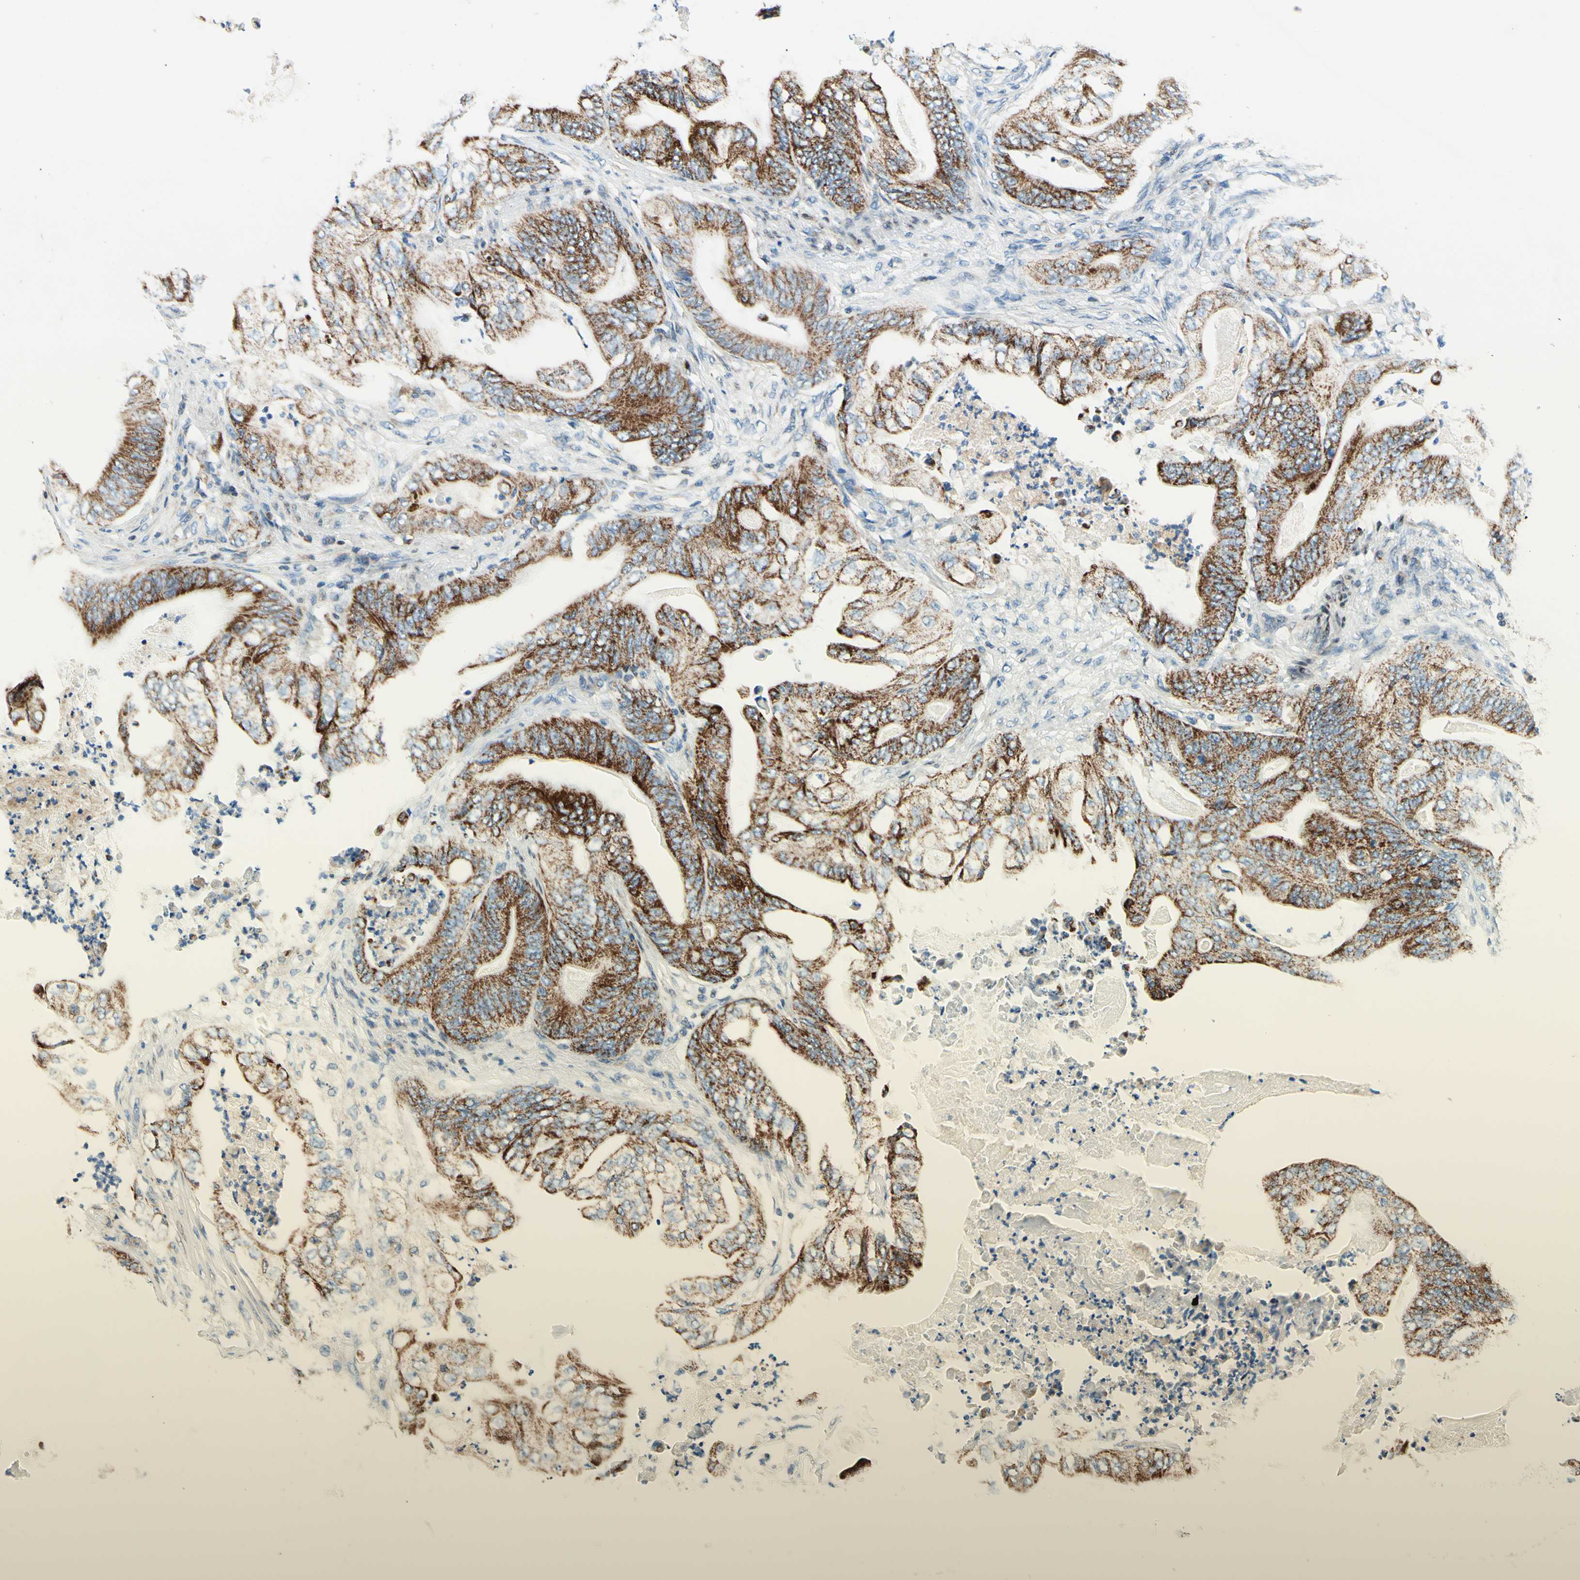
{"staining": {"intensity": "moderate", "quantity": ">75%", "location": "cytoplasmic/membranous"}, "tissue": "stomach cancer", "cell_type": "Tumor cells", "image_type": "cancer", "snomed": [{"axis": "morphology", "description": "Adenocarcinoma, NOS"}, {"axis": "topography", "description": "Stomach"}], "caption": "Protein expression analysis of adenocarcinoma (stomach) displays moderate cytoplasmic/membranous staining in approximately >75% of tumor cells.", "gene": "CBX7", "patient": {"sex": "female", "age": 73}}